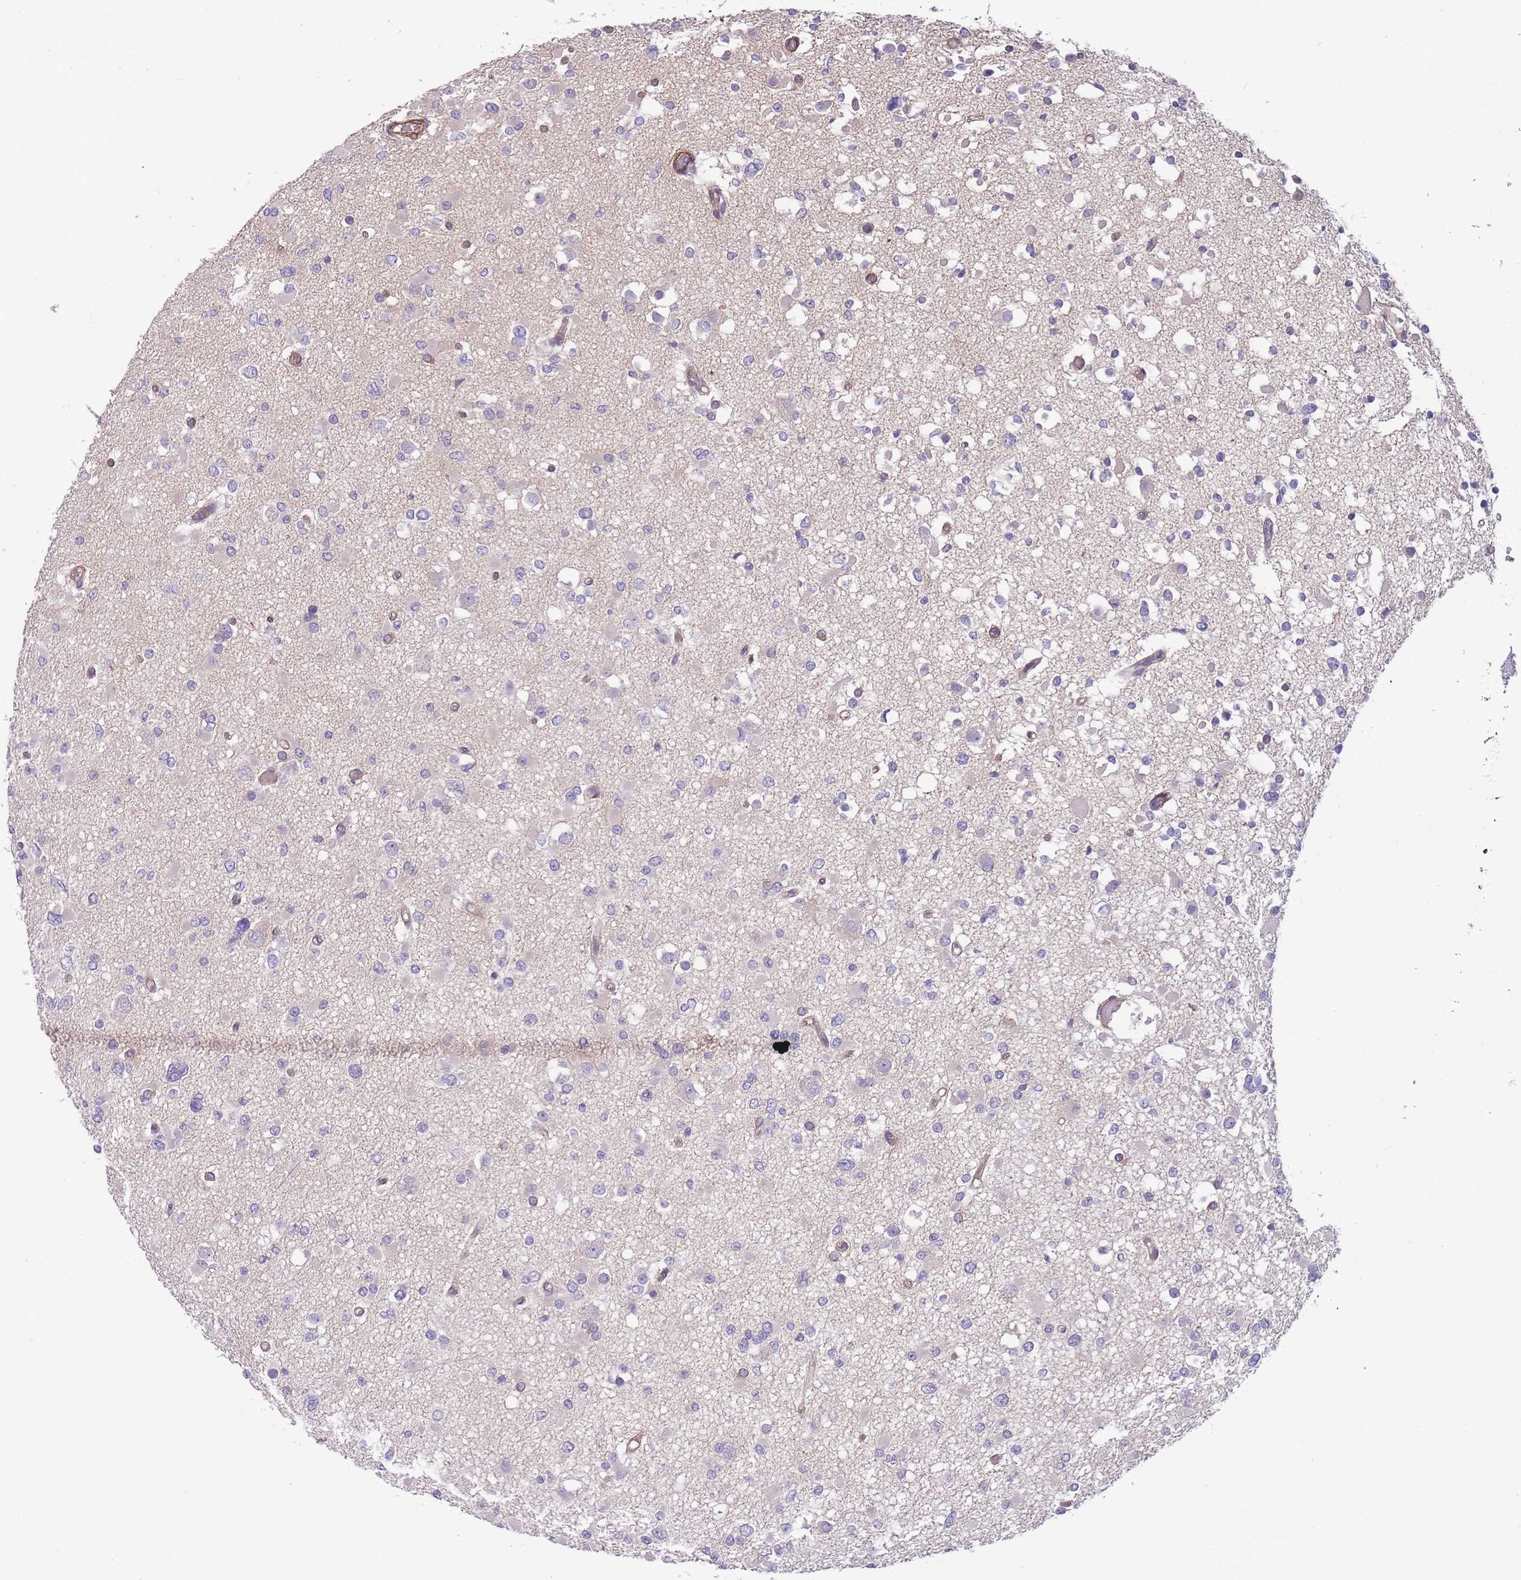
{"staining": {"intensity": "negative", "quantity": "none", "location": "none"}, "tissue": "glioma", "cell_type": "Tumor cells", "image_type": "cancer", "snomed": [{"axis": "morphology", "description": "Glioma, malignant, Low grade"}, {"axis": "topography", "description": "Brain"}], "caption": "Immunohistochemistry histopathology image of neoplastic tissue: malignant low-grade glioma stained with DAB exhibits no significant protein positivity in tumor cells.", "gene": "FAM124A", "patient": {"sex": "female", "age": 22}}